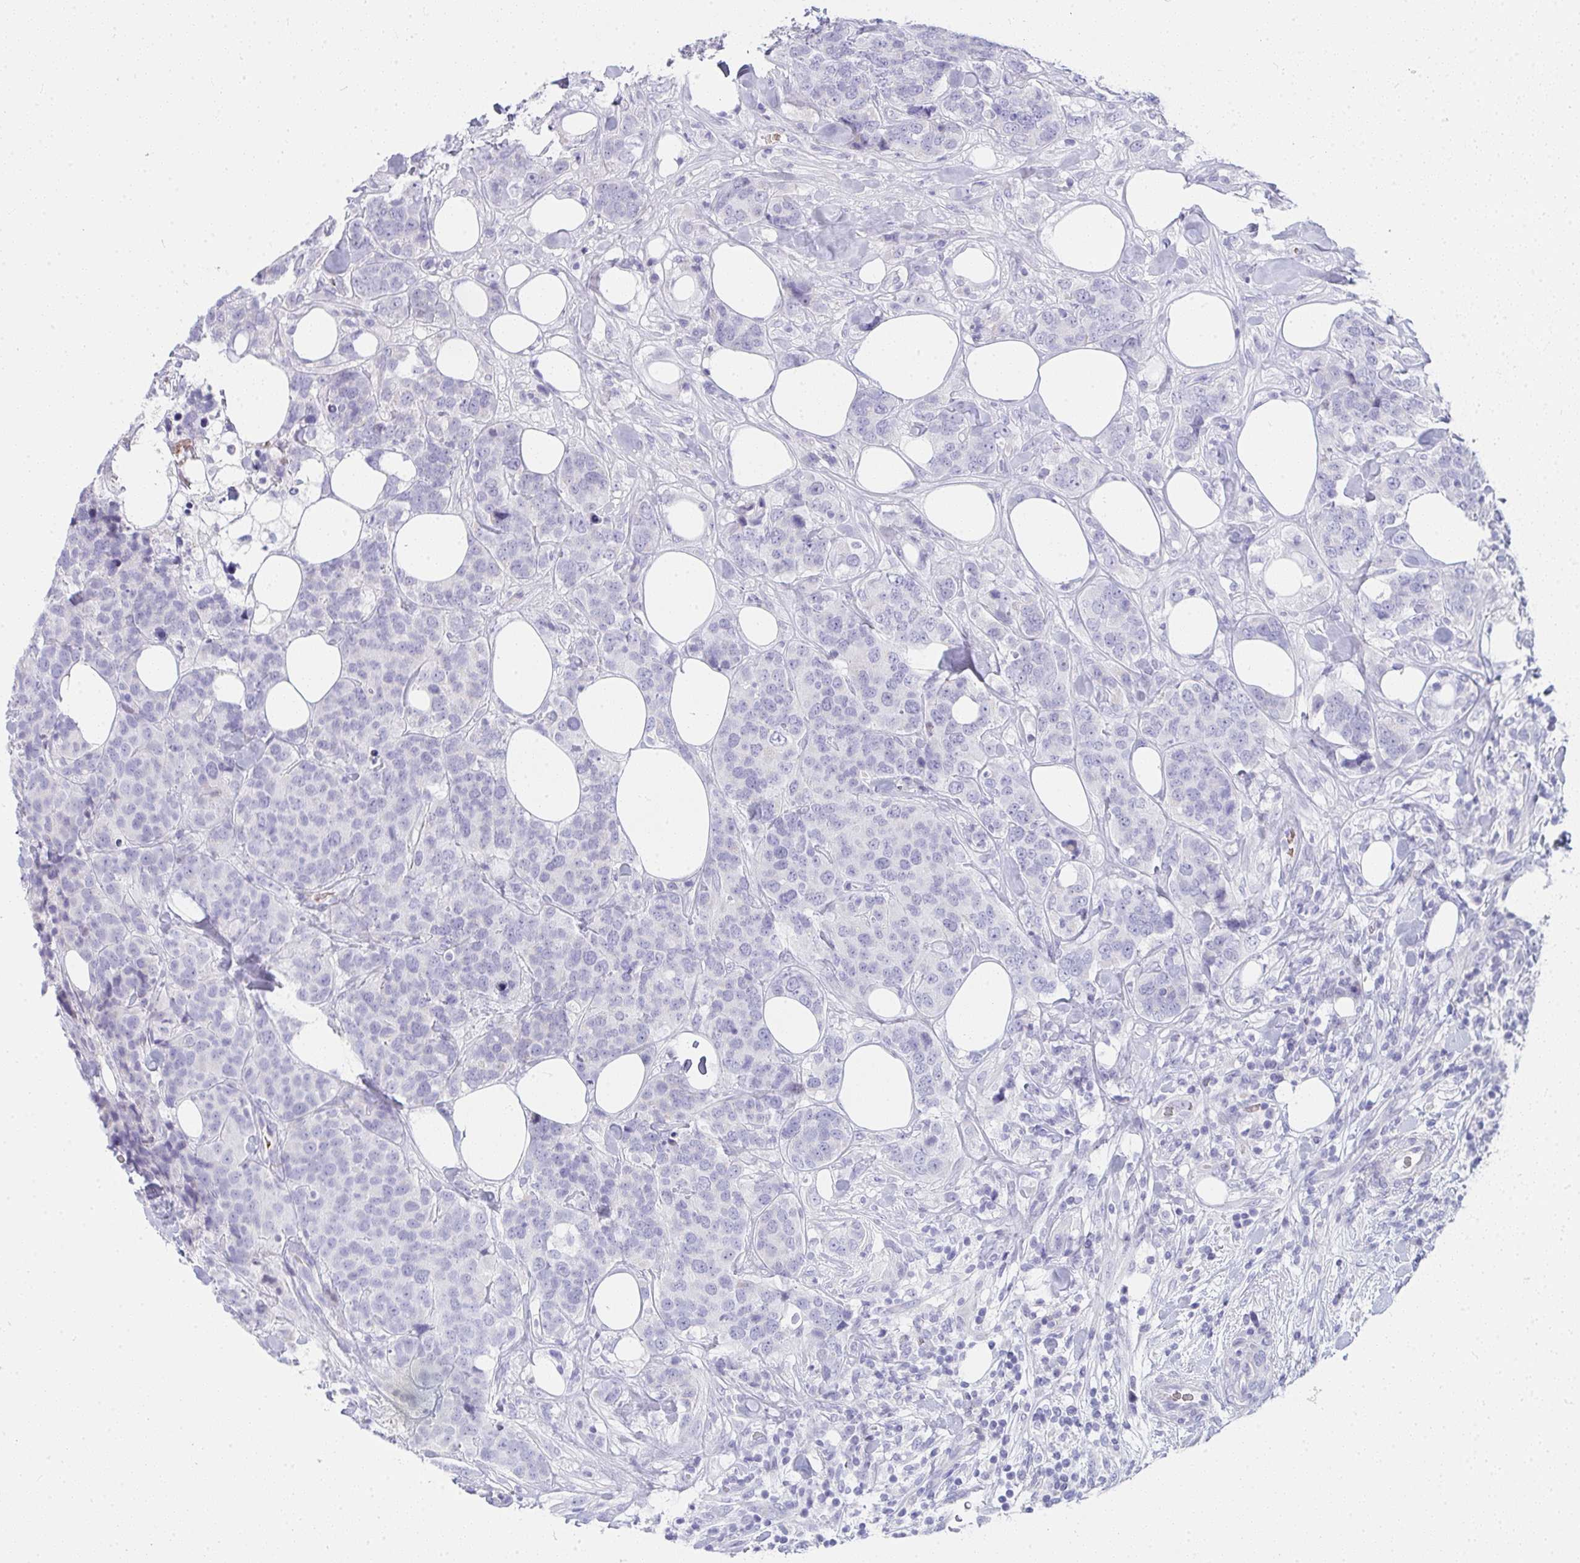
{"staining": {"intensity": "negative", "quantity": "none", "location": "none"}, "tissue": "breast cancer", "cell_type": "Tumor cells", "image_type": "cancer", "snomed": [{"axis": "morphology", "description": "Lobular carcinoma"}, {"axis": "topography", "description": "Breast"}], "caption": "Breast lobular carcinoma was stained to show a protein in brown. There is no significant staining in tumor cells. Nuclei are stained in blue.", "gene": "ZNF182", "patient": {"sex": "female", "age": 59}}